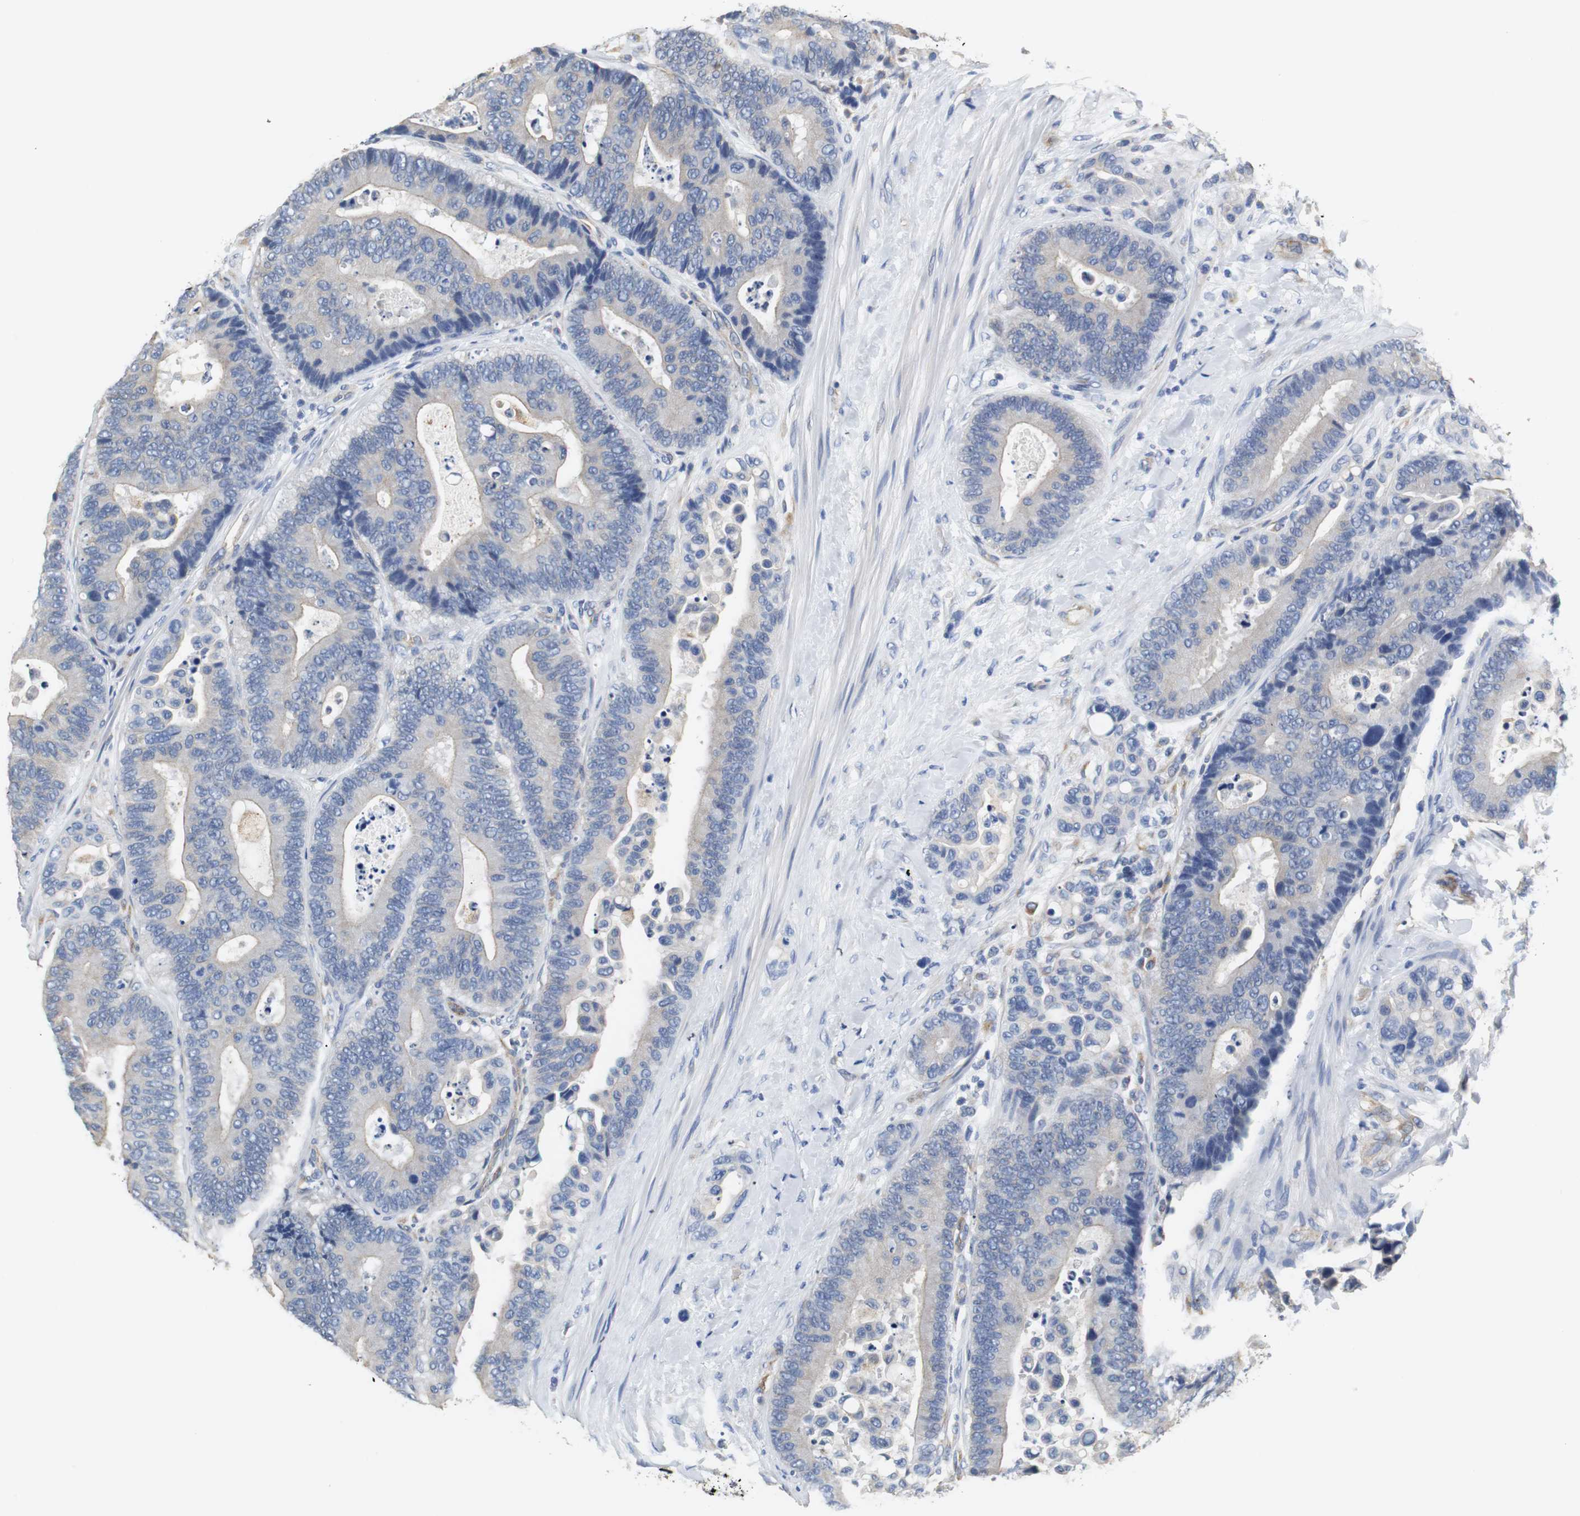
{"staining": {"intensity": "negative", "quantity": "none", "location": "none"}, "tissue": "colorectal cancer", "cell_type": "Tumor cells", "image_type": "cancer", "snomed": [{"axis": "morphology", "description": "Normal tissue, NOS"}, {"axis": "morphology", "description": "Adenocarcinoma, NOS"}, {"axis": "topography", "description": "Colon"}], "caption": "The micrograph displays no significant positivity in tumor cells of colorectal adenocarcinoma. The staining is performed using DAB (3,3'-diaminobenzidine) brown chromogen with nuclei counter-stained in using hematoxylin.", "gene": "PCK1", "patient": {"sex": "male", "age": 82}}